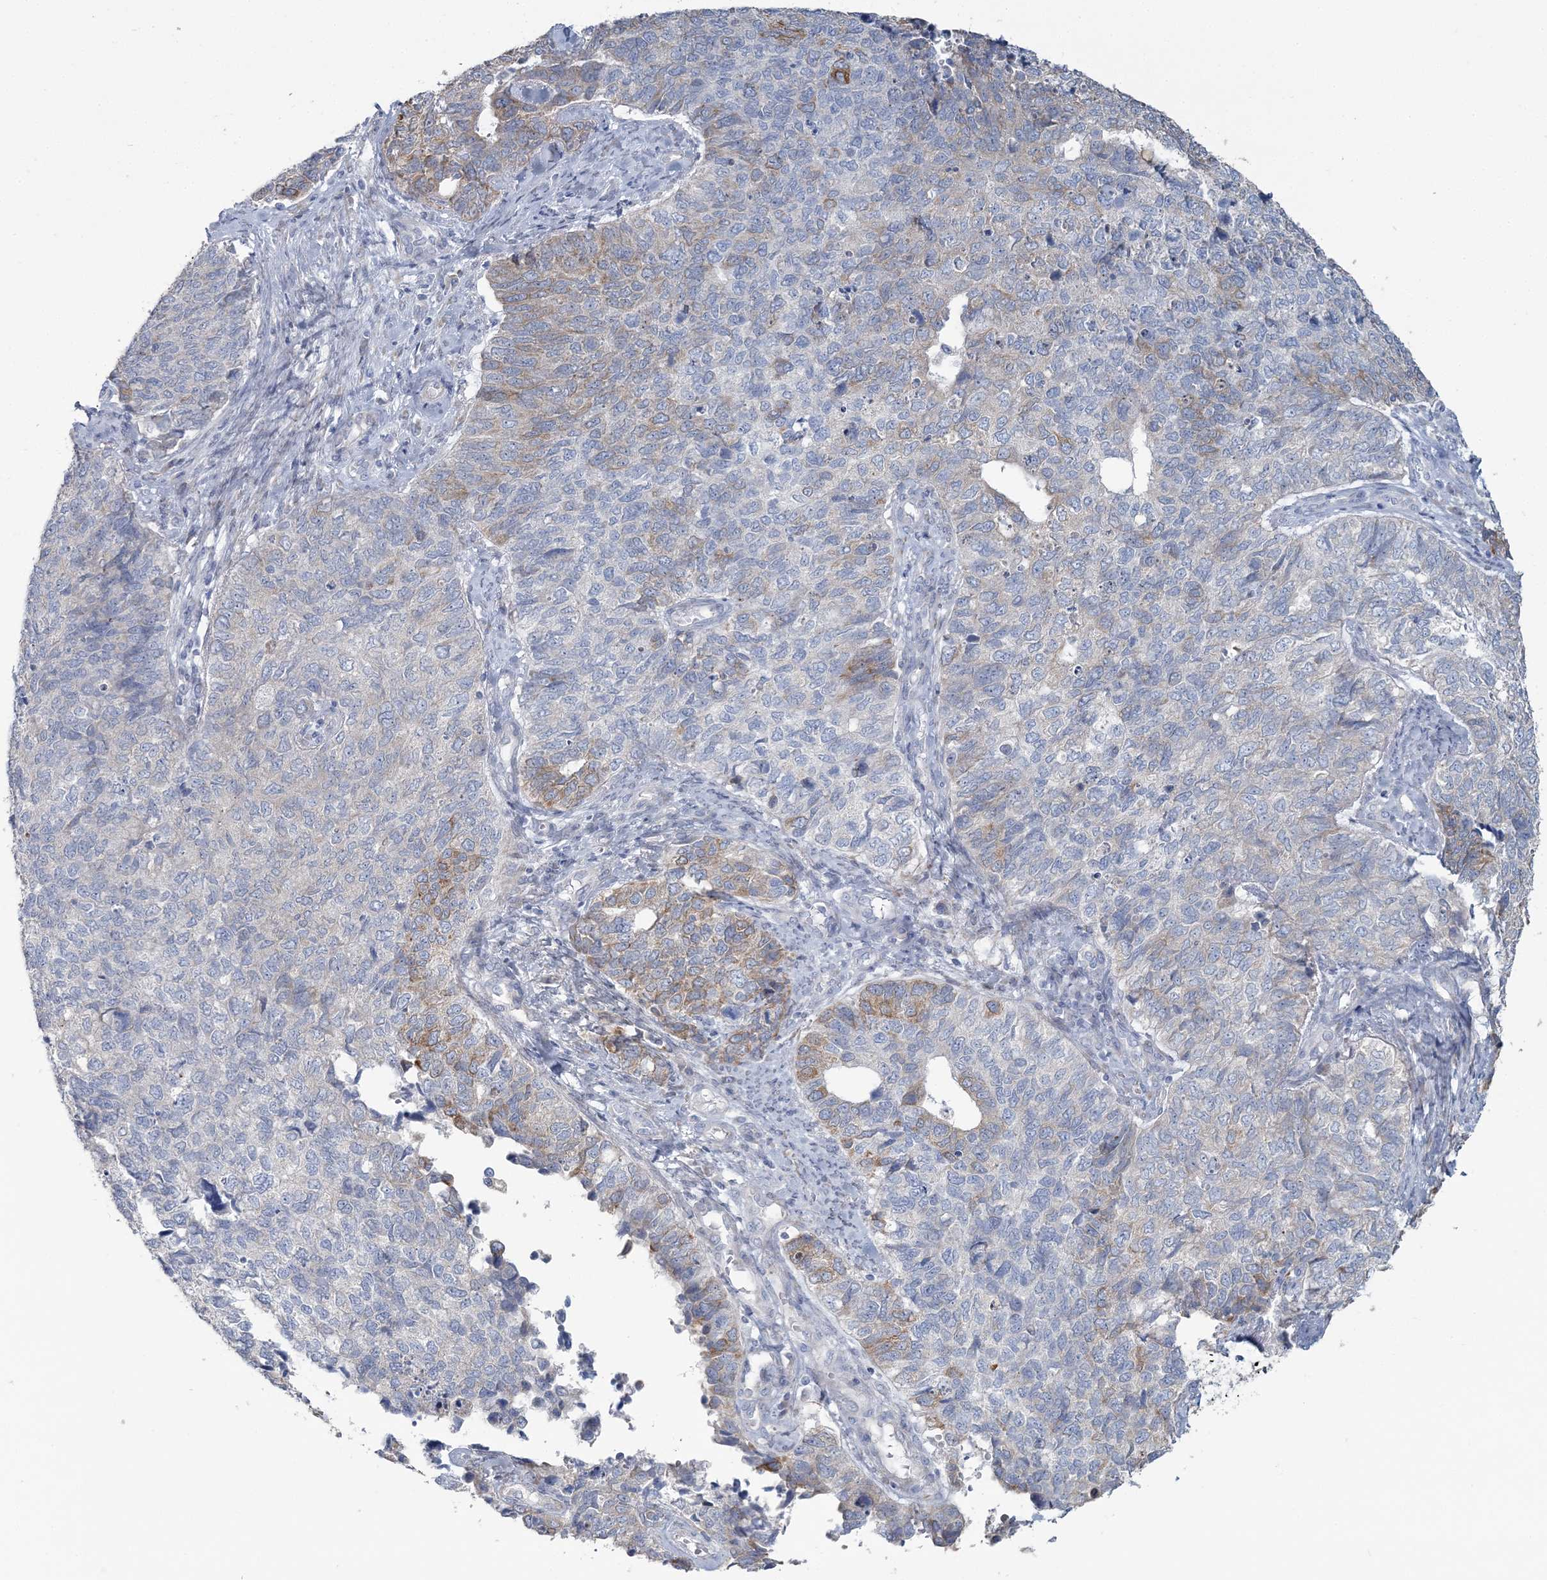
{"staining": {"intensity": "weak", "quantity": "<25%", "location": "cytoplasmic/membranous"}, "tissue": "cervical cancer", "cell_type": "Tumor cells", "image_type": "cancer", "snomed": [{"axis": "morphology", "description": "Squamous cell carcinoma, NOS"}, {"axis": "topography", "description": "Cervix"}], "caption": "Protein analysis of cervical squamous cell carcinoma exhibits no significant positivity in tumor cells. (DAB (3,3'-diaminobenzidine) immunohistochemistry (IHC) with hematoxylin counter stain).", "gene": "CMBL", "patient": {"sex": "female", "age": 63}}